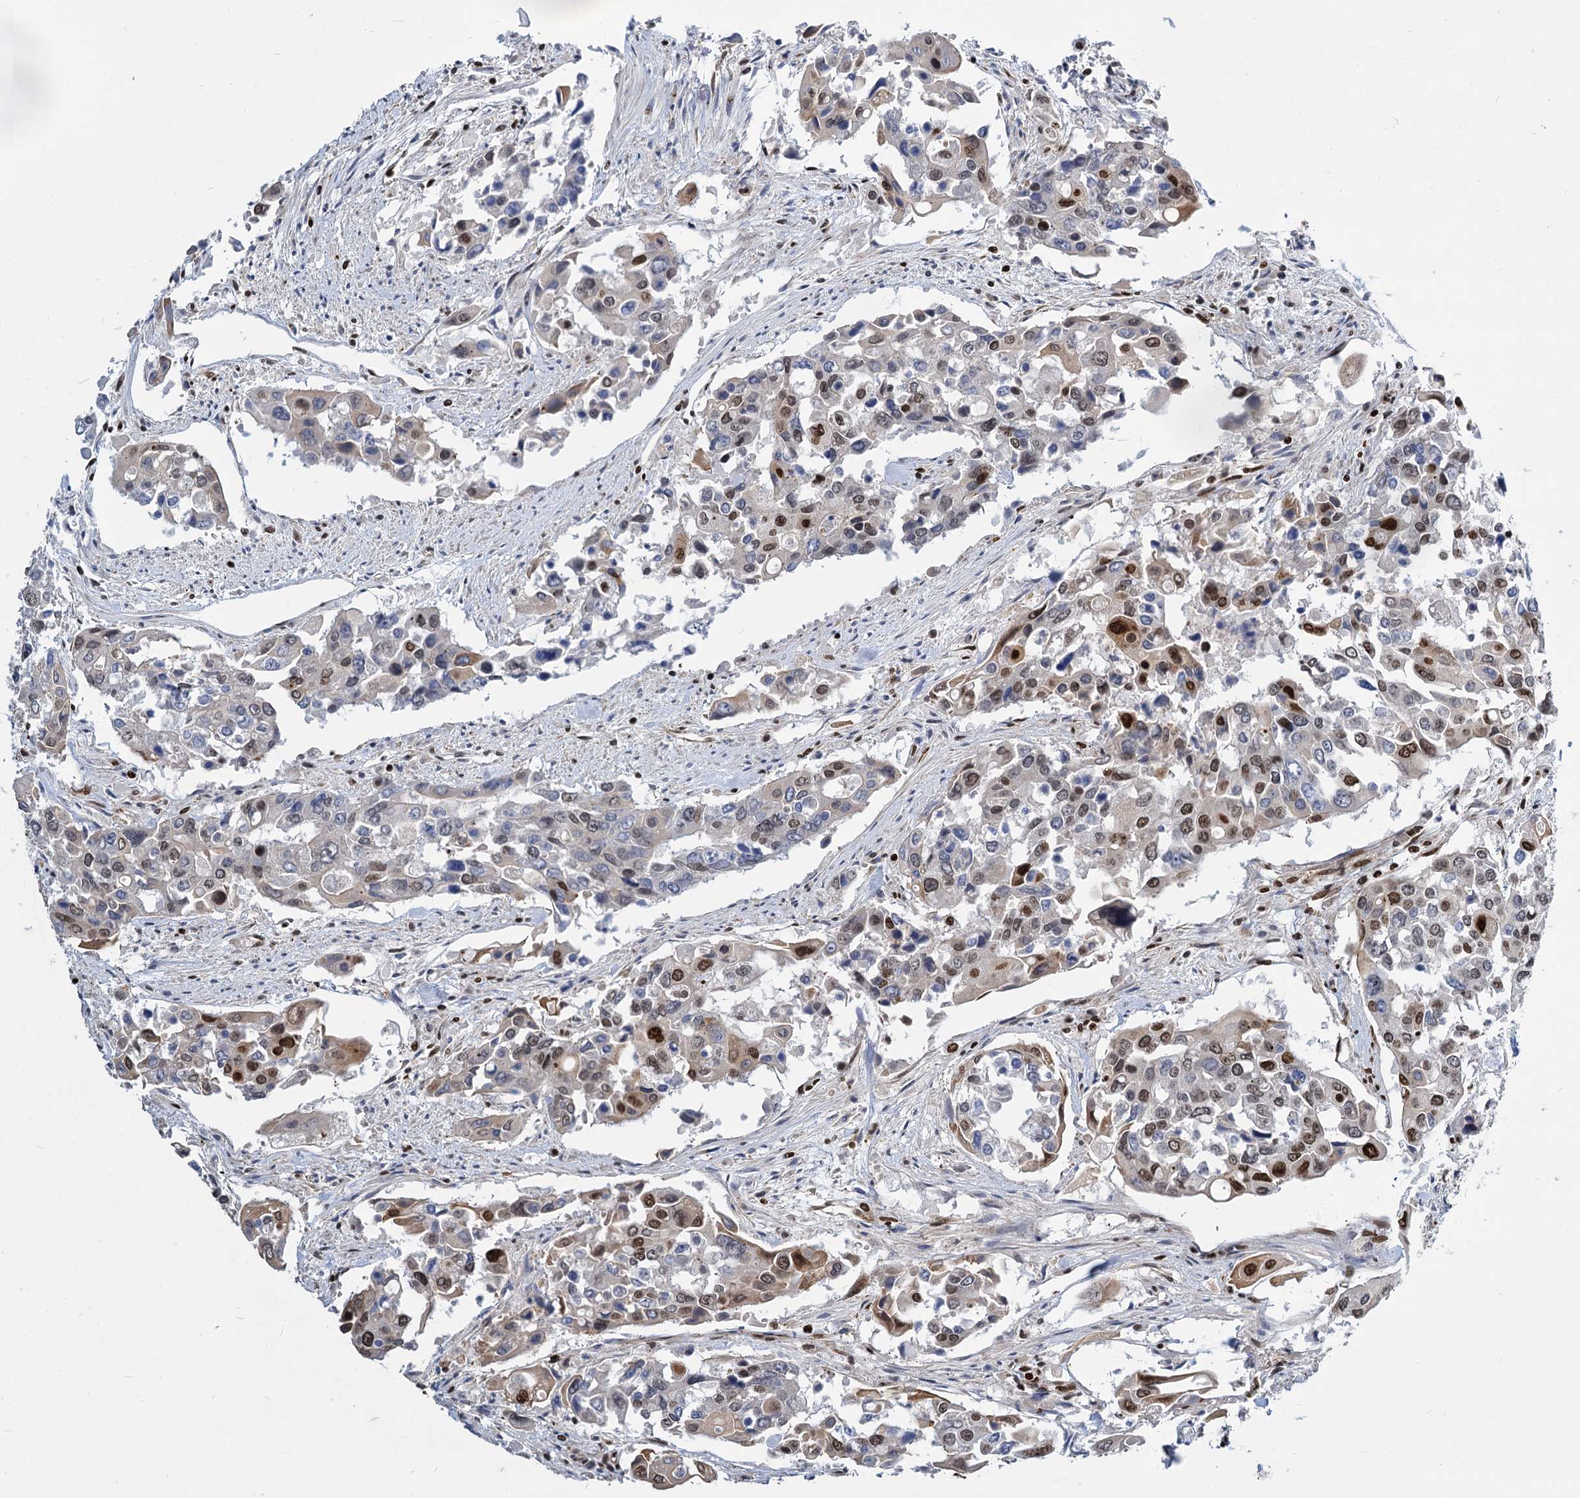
{"staining": {"intensity": "moderate", "quantity": "25%-75%", "location": "nuclear"}, "tissue": "colorectal cancer", "cell_type": "Tumor cells", "image_type": "cancer", "snomed": [{"axis": "morphology", "description": "Adenocarcinoma, NOS"}, {"axis": "topography", "description": "Colon"}], "caption": "Immunohistochemistry of colorectal adenocarcinoma reveals medium levels of moderate nuclear positivity in about 25%-75% of tumor cells.", "gene": "MECP2", "patient": {"sex": "male", "age": 77}}